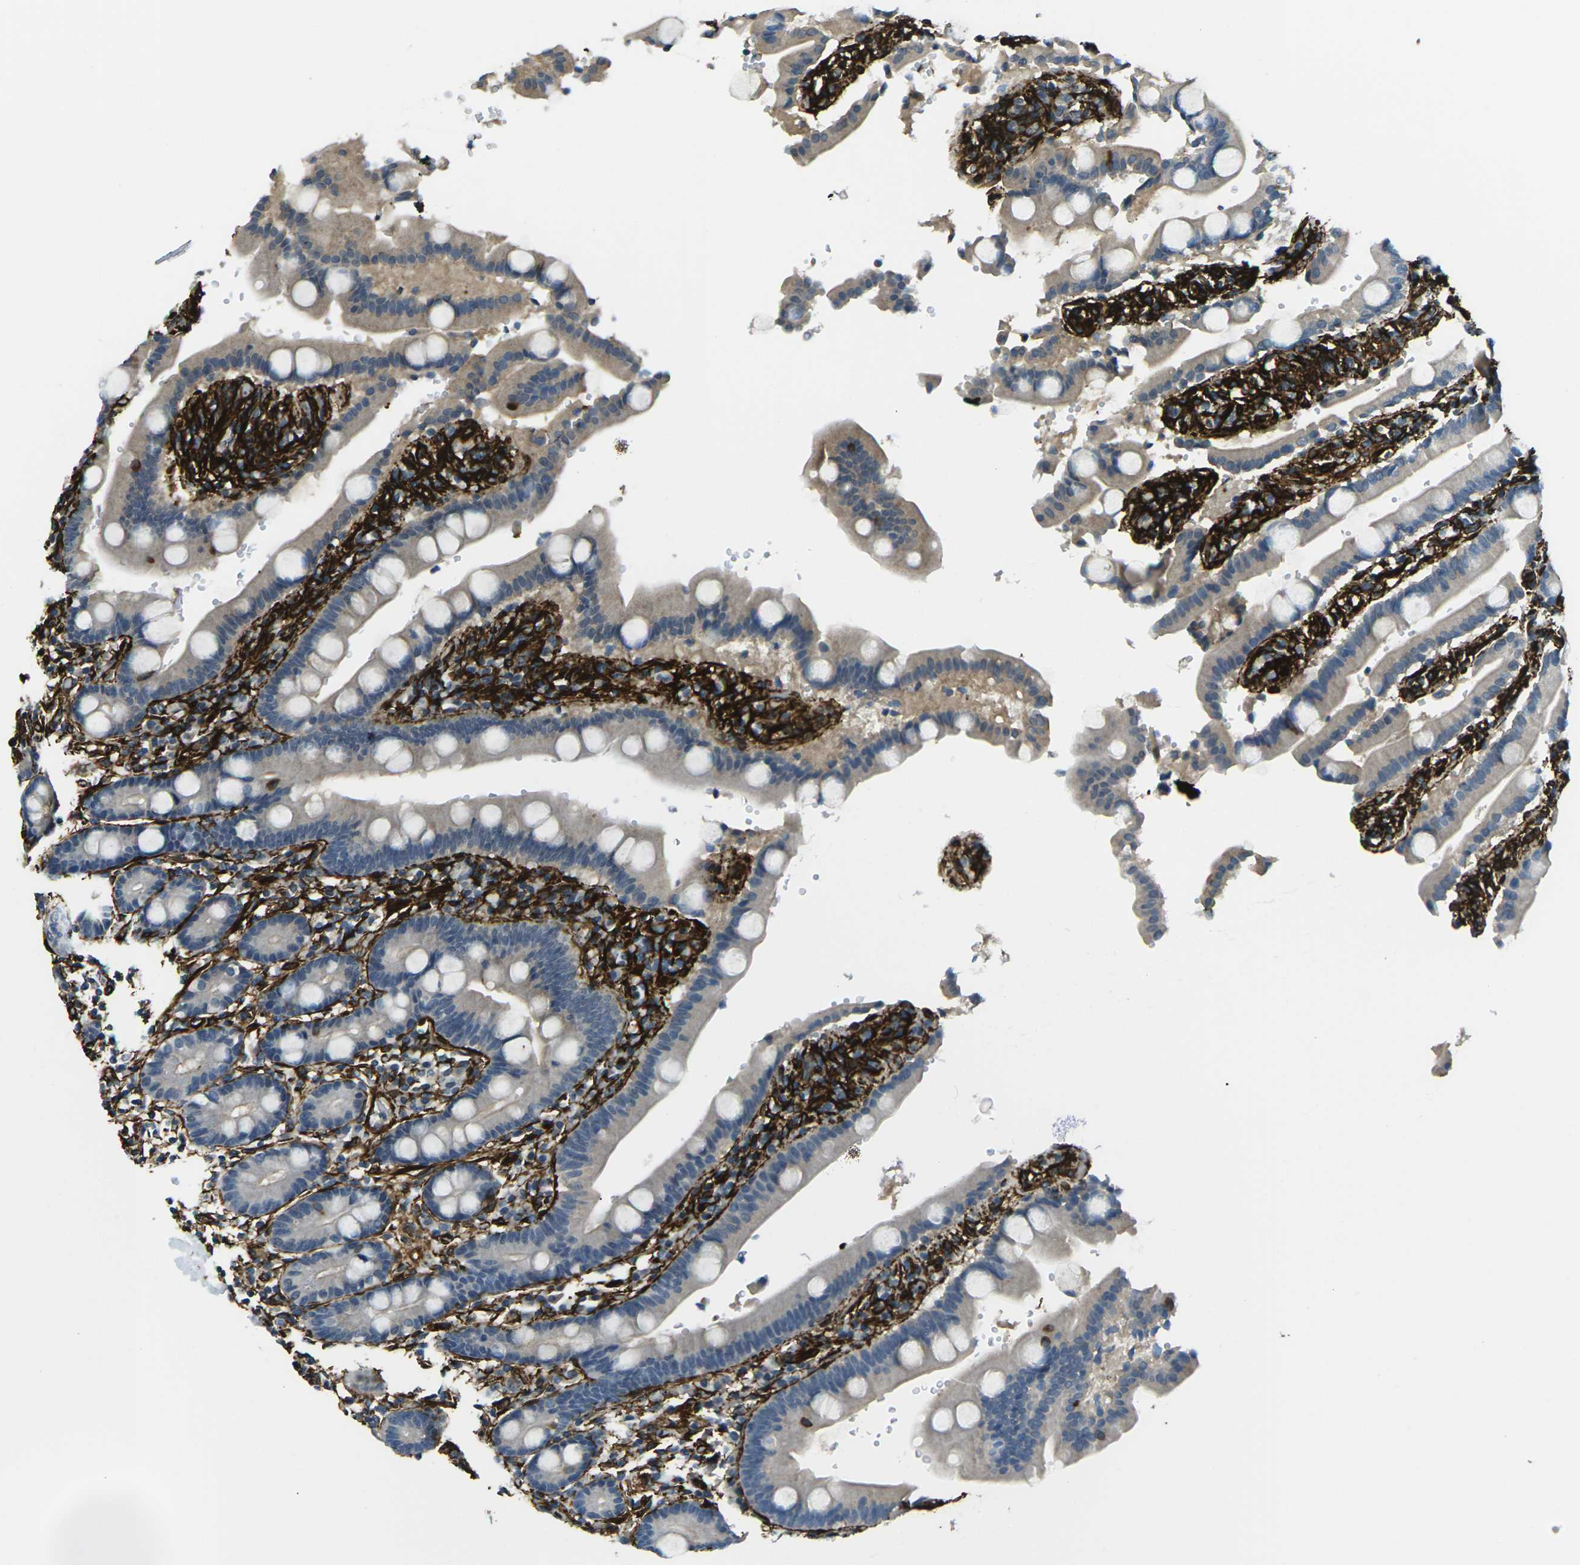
{"staining": {"intensity": "negative", "quantity": "none", "location": "none"}, "tissue": "duodenum", "cell_type": "Glandular cells", "image_type": "normal", "snomed": [{"axis": "morphology", "description": "Normal tissue, NOS"}, {"axis": "topography", "description": "Small intestine, NOS"}], "caption": "Human duodenum stained for a protein using immunohistochemistry (IHC) displays no expression in glandular cells.", "gene": "GRAMD1C", "patient": {"sex": "female", "age": 71}}